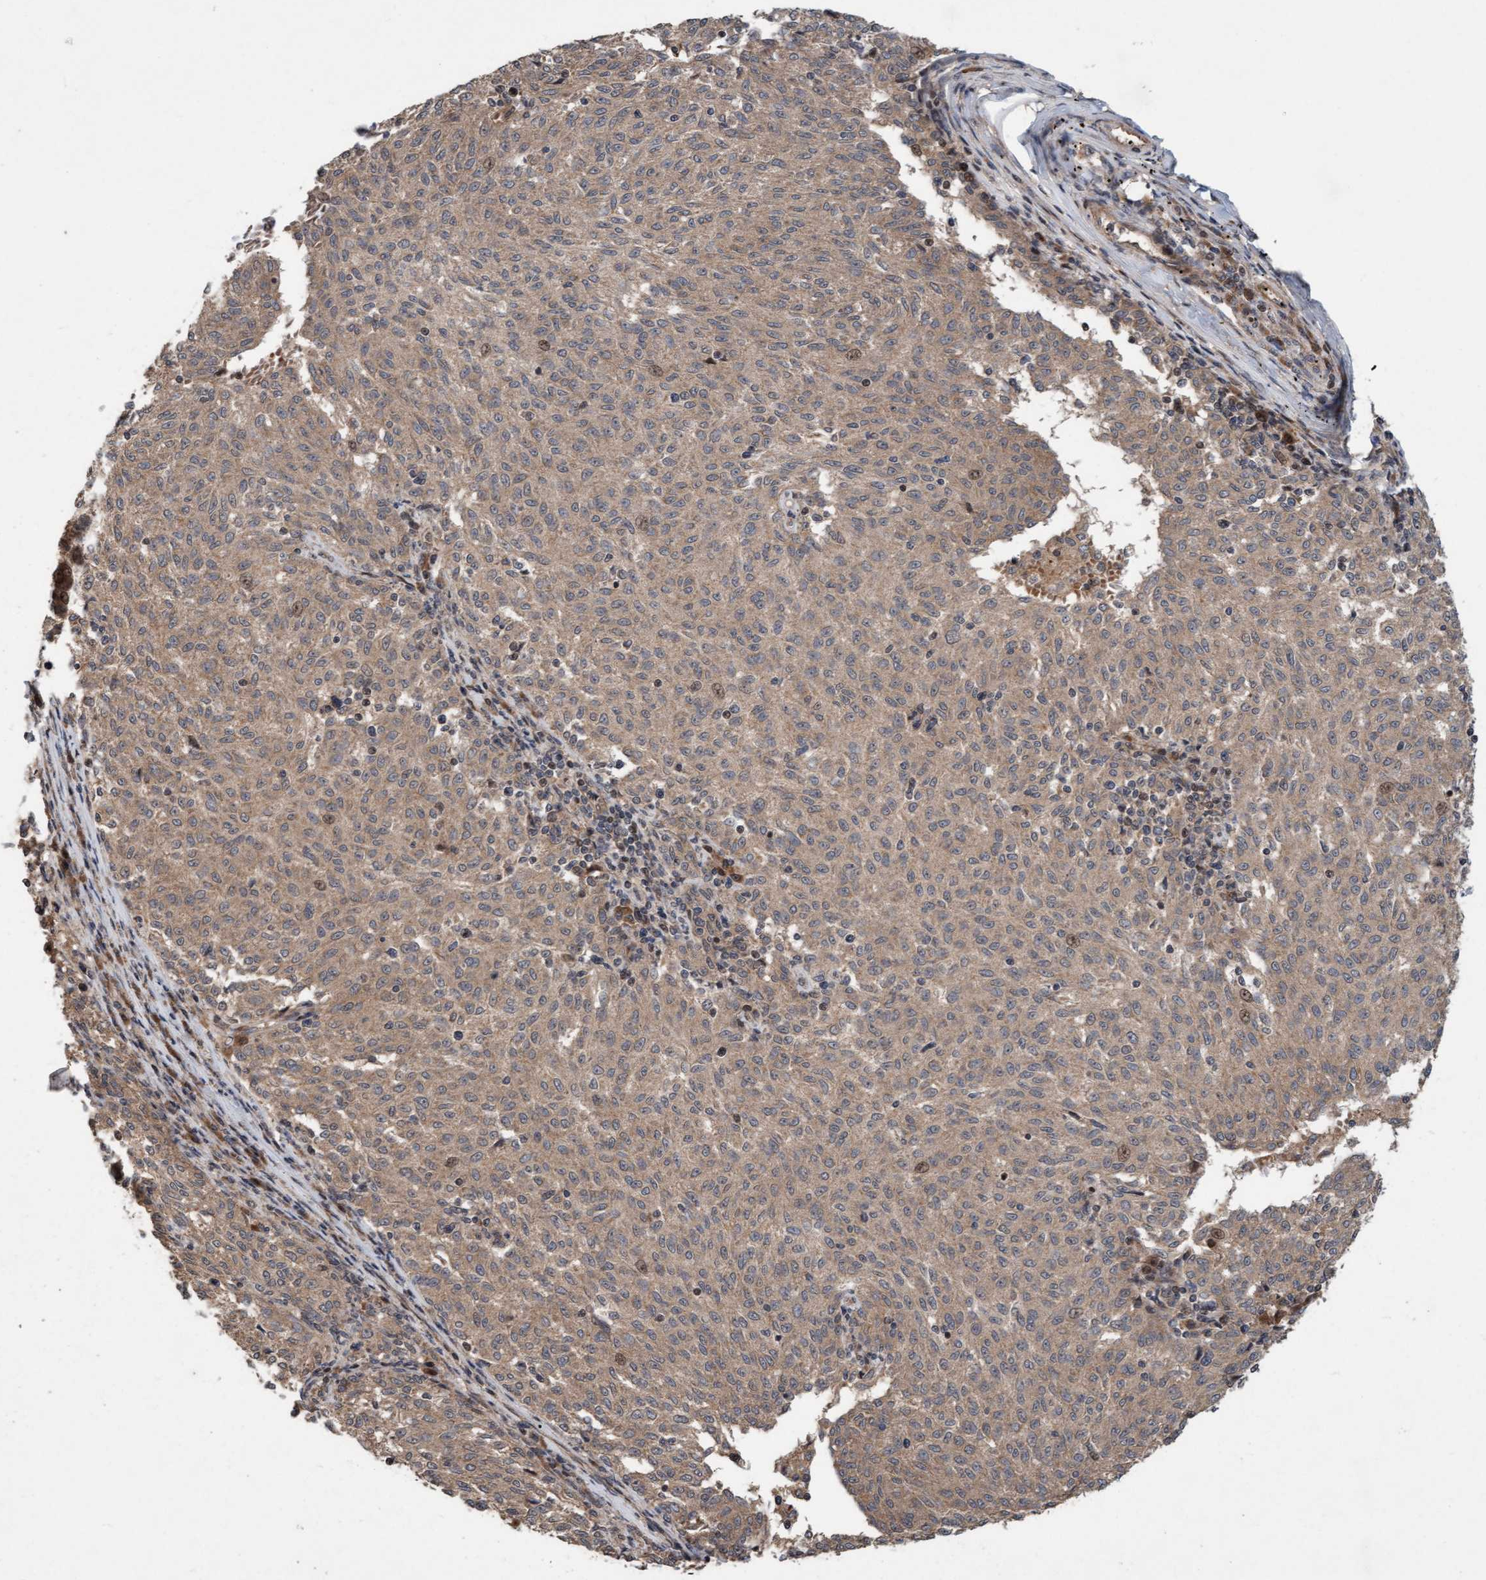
{"staining": {"intensity": "weak", "quantity": ">75%", "location": "cytoplasmic/membranous"}, "tissue": "melanoma", "cell_type": "Tumor cells", "image_type": "cancer", "snomed": [{"axis": "morphology", "description": "Malignant melanoma, NOS"}, {"axis": "topography", "description": "Skin"}], "caption": "Melanoma tissue reveals weak cytoplasmic/membranous positivity in approximately >75% of tumor cells (DAB (3,3'-diaminobenzidine) = brown stain, brightfield microscopy at high magnification).", "gene": "MLXIP", "patient": {"sex": "female", "age": 72}}